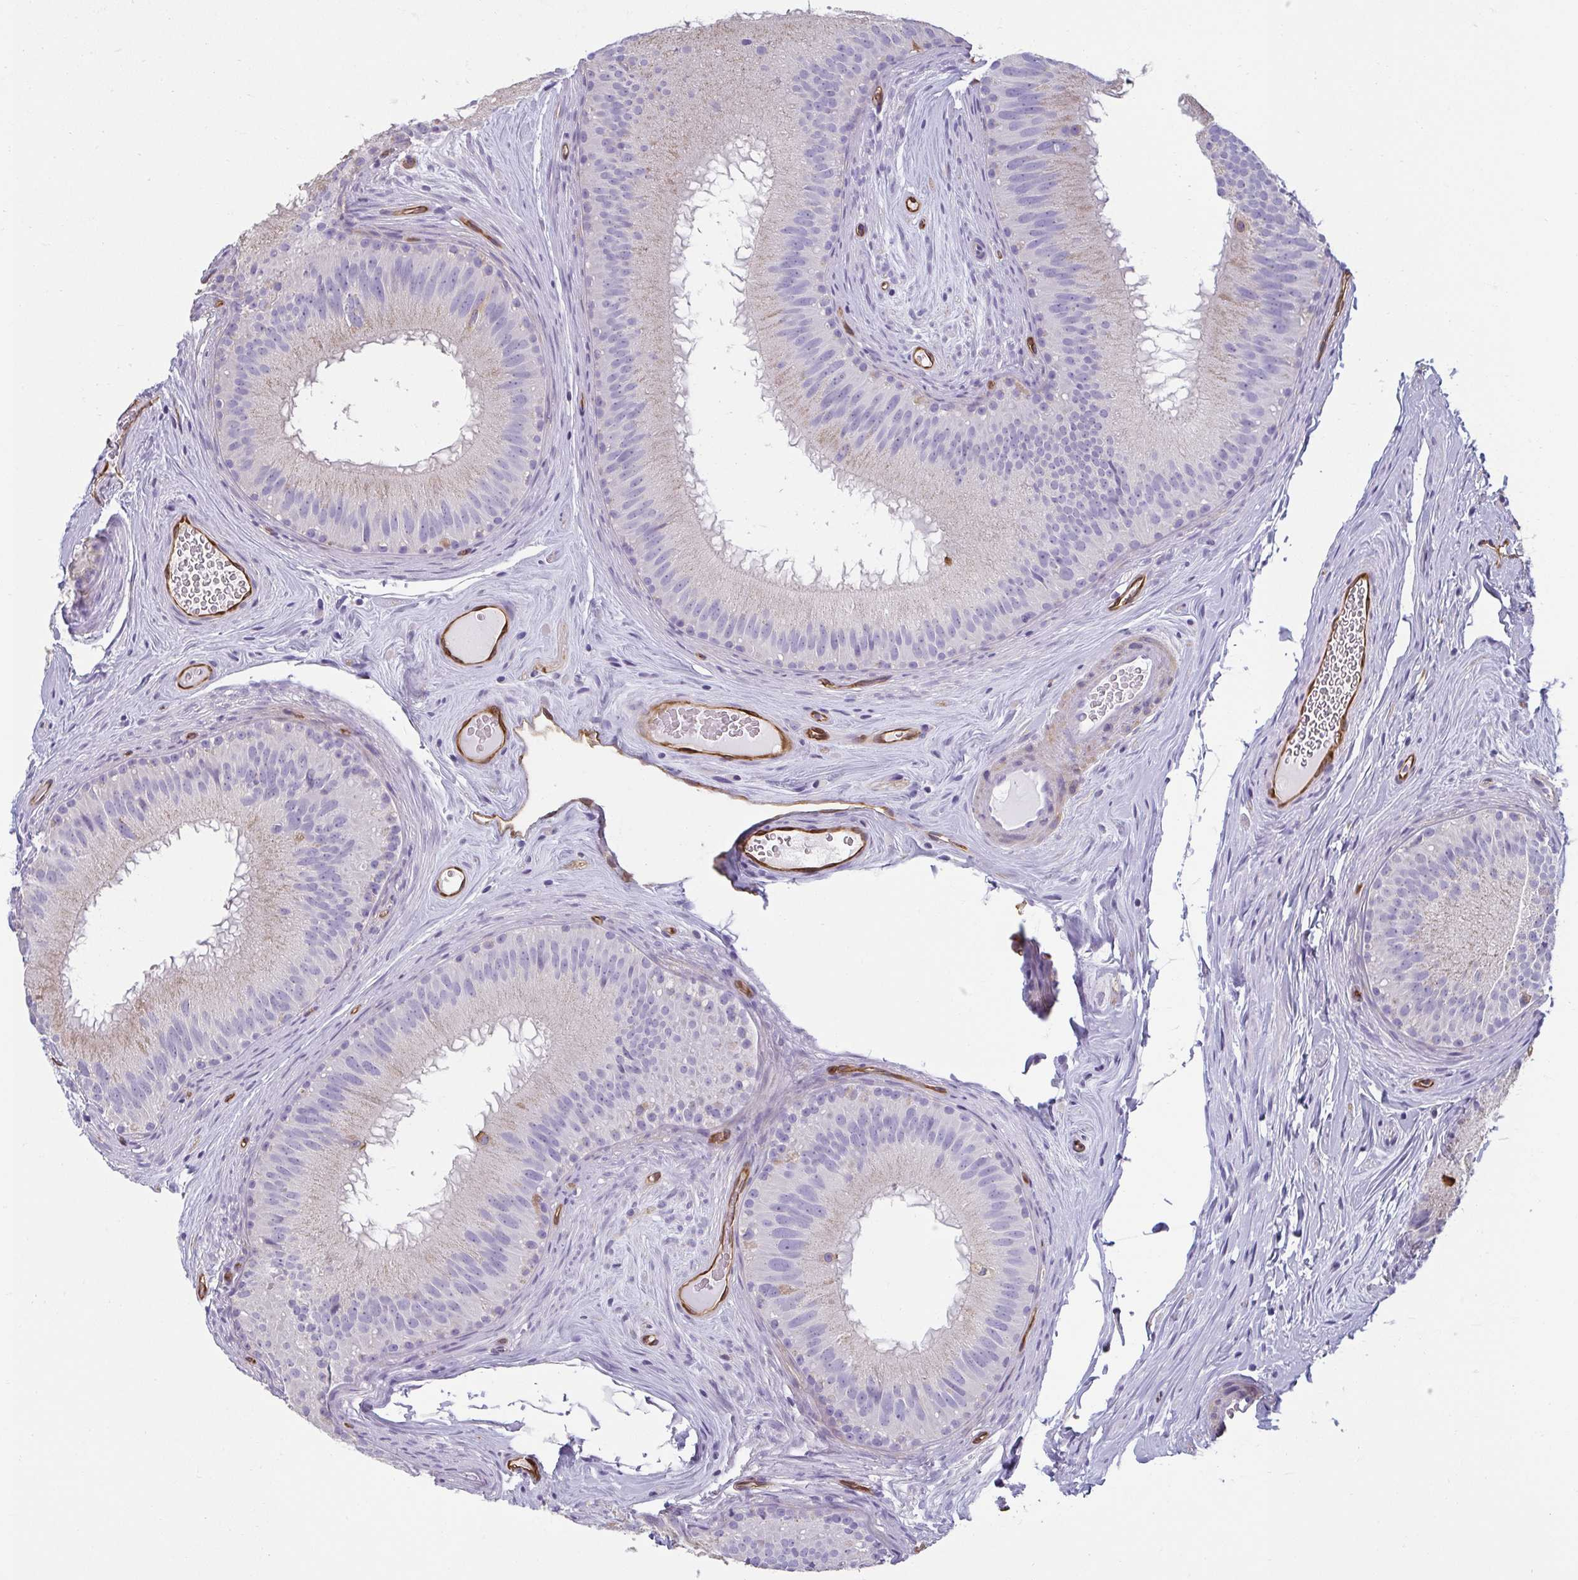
{"staining": {"intensity": "negative", "quantity": "none", "location": "none"}, "tissue": "epididymis", "cell_type": "Glandular cells", "image_type": "normal", "snomed": [{"axis": "morphology", "description": "Normal tissue, NOS"}, {"axis": "topography", "description": "Epididymis"}], "caption": "A histopathology image of epididymis stained for a protein reveals no brown staining in glandular cells.", "gene": "PDE2A", "patient": {"sex": "male", "age": 44}}